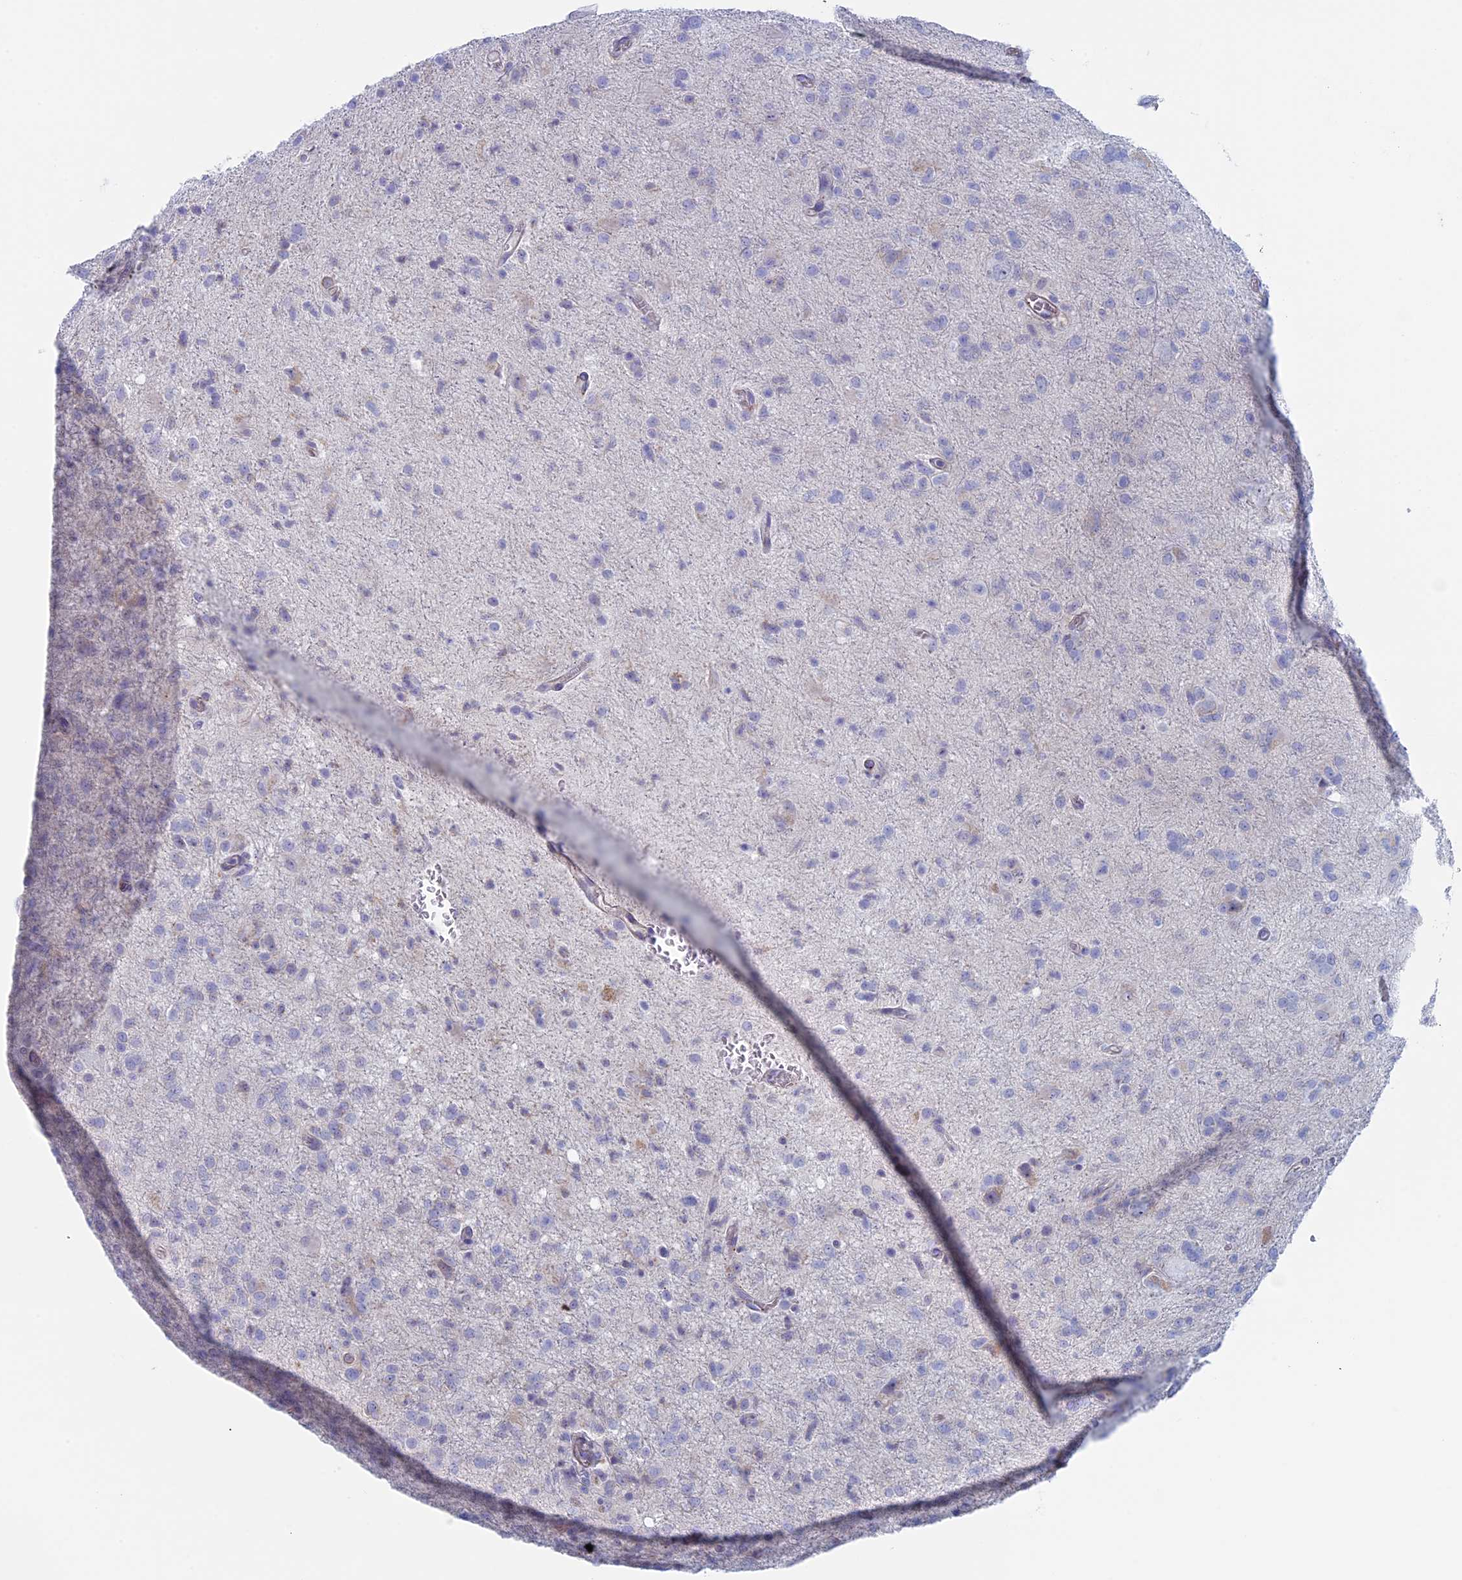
{"staining": {"intensity": "negative", "quantity": "none", "location": "none"}, "tissue": "glioma", "cell_type": "Tumor cells", "image_type": "cancer", "snomed": [{"axis": "morphology", "description": "Glioma, malignant, High grade"}, {"axis": "topography", "description": "Brain"}], "caption": "Immunohistochemical staining of glioma exhibits no significant expression in tumor cells. The staining was performed using DAB (3,3'-diaminobenzidine) to visualize the protein expression in brown, while the nuclei were stained in blue with hematoxylin (Magnification: 20x).", "gene": "MAGEB6", "patient": {"sex": "female", "age": 57}}